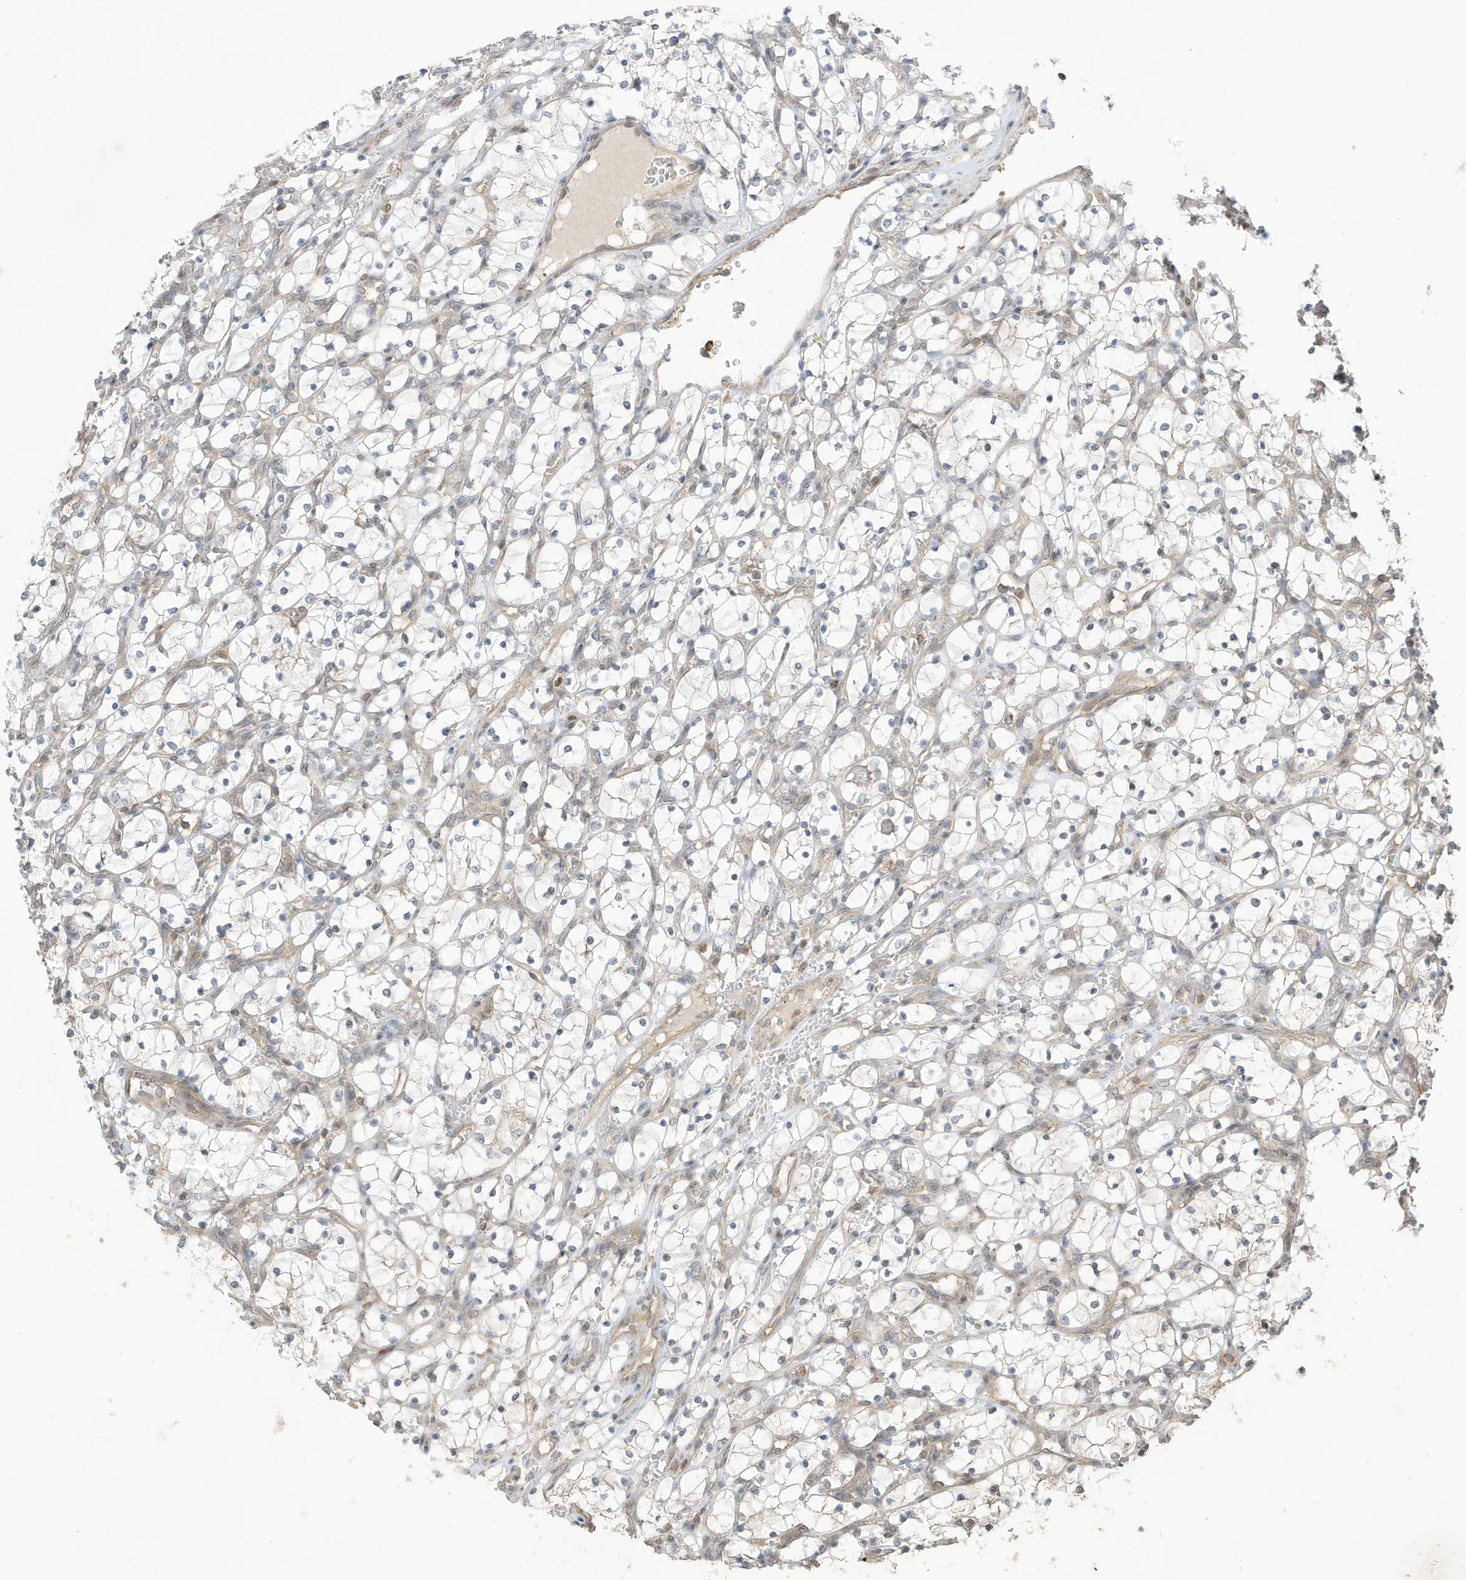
{"staining": {"intensity": "negative", "quantity": "none", "location": "none"}, "tissue": "renal cancer", "cell_type": "Tumor cells", "image_type": "cancer", "snomed": [{"axis": "morphology", "description": "Adenocarcinoma, NOS"}, {"axis": "topography", "description": "Kidney"}], "caption": "High power microscopy micrograph of an immunohistochemistry histopathology image of renal adenocarcinoma, revealing no significant expression in tumor cells.", "gene": "TAB3", "patient": {"sex": "female", "age": 69}}